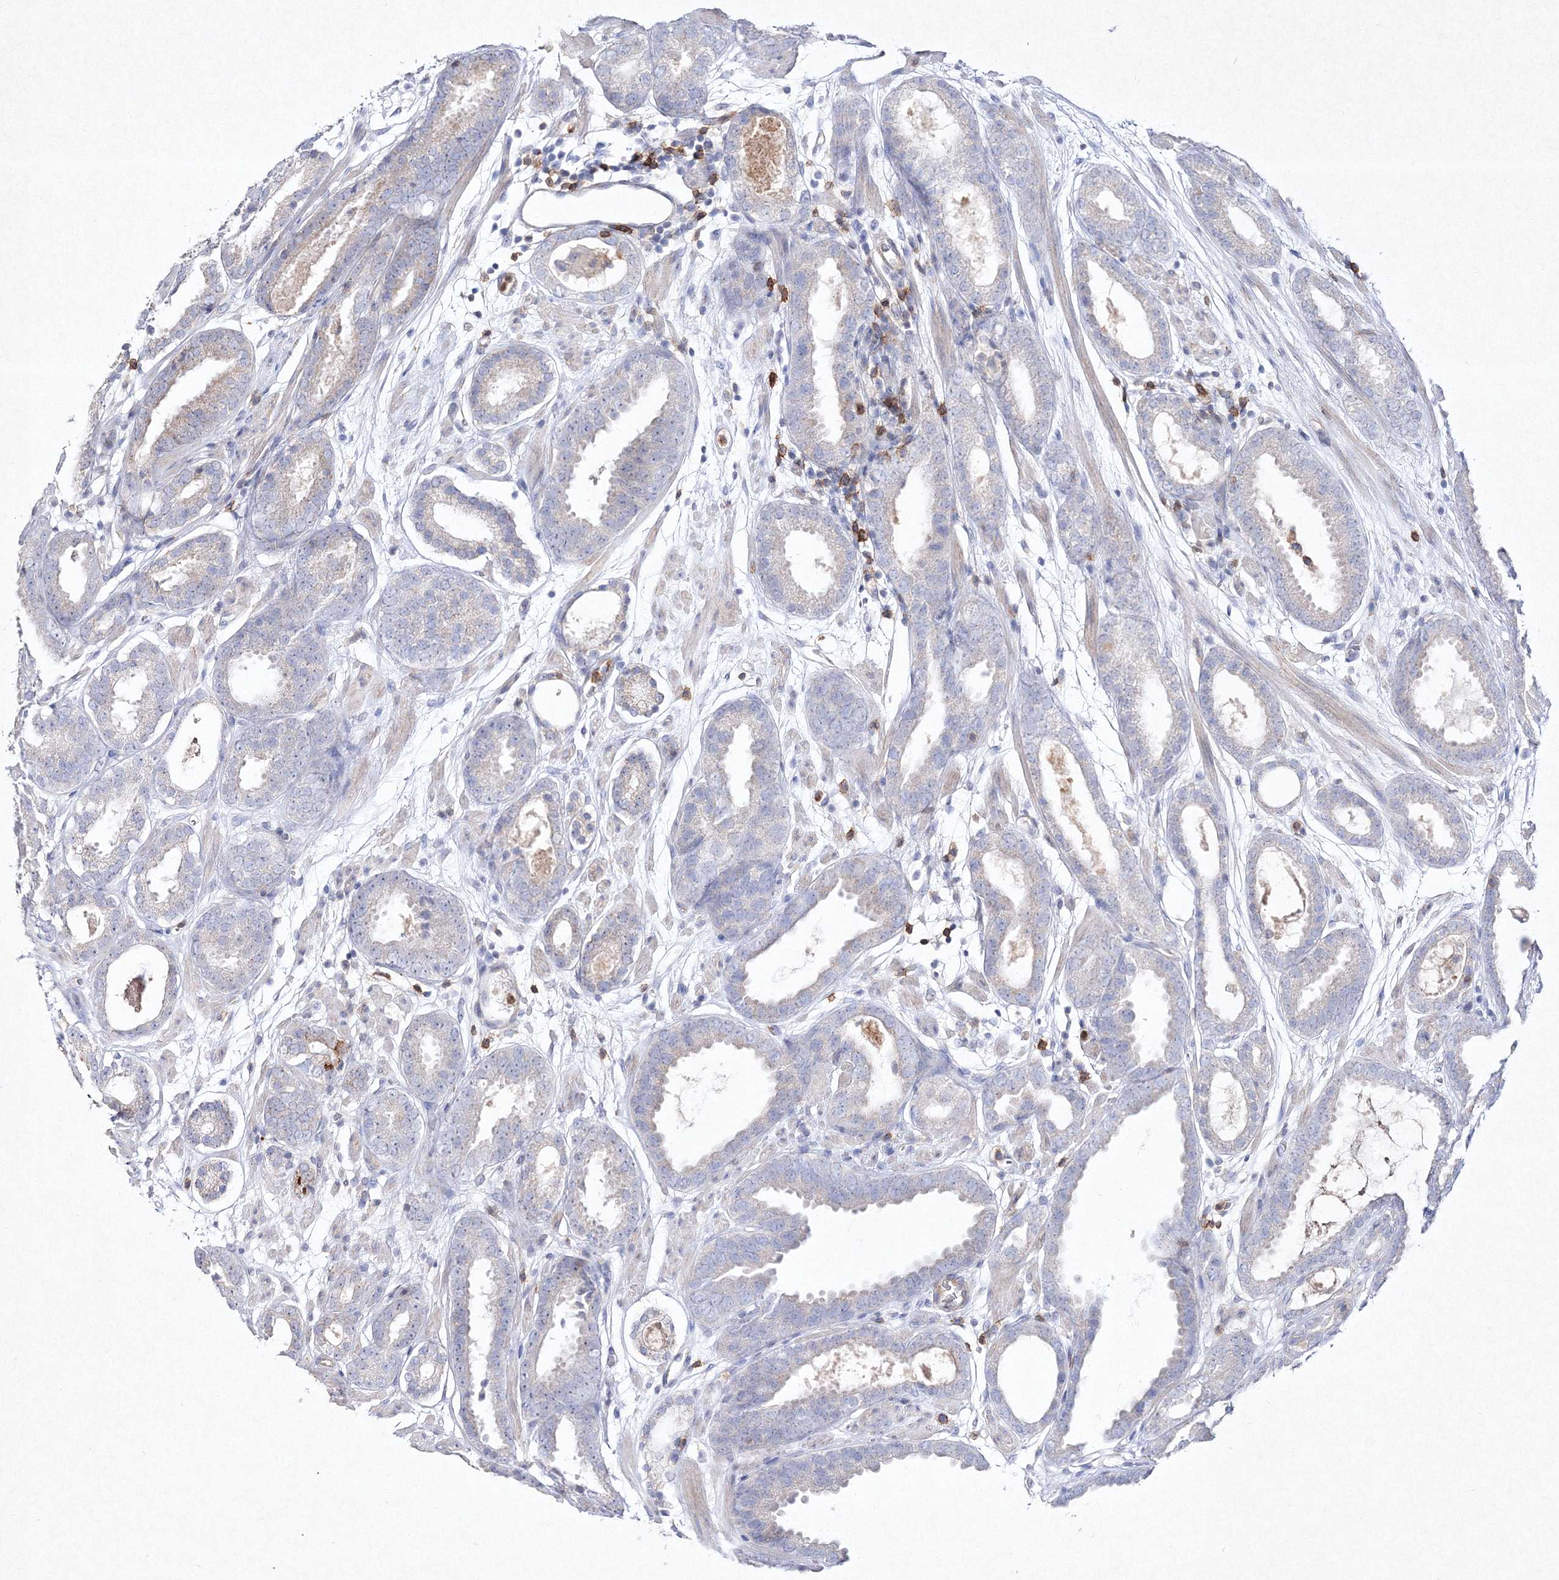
{"staining": {"intensity": "negative", "quantity": "none", "location": "none"}, "tissue": "prostate cancer", "cell_type": "Tumor cells", "image_type": "cancer", "snomed": [{"axis": "morphology", "description": "Adenocarcinoma, Low grade"}, {"axis": "topography", "description": "Prostate"}], "caption": "Immunohistochemistry (IHC) of prostate cancer reveals no positivity in tumor cells.", "gene": "HCST", "patient": {"sex": "male", "age": 69}}